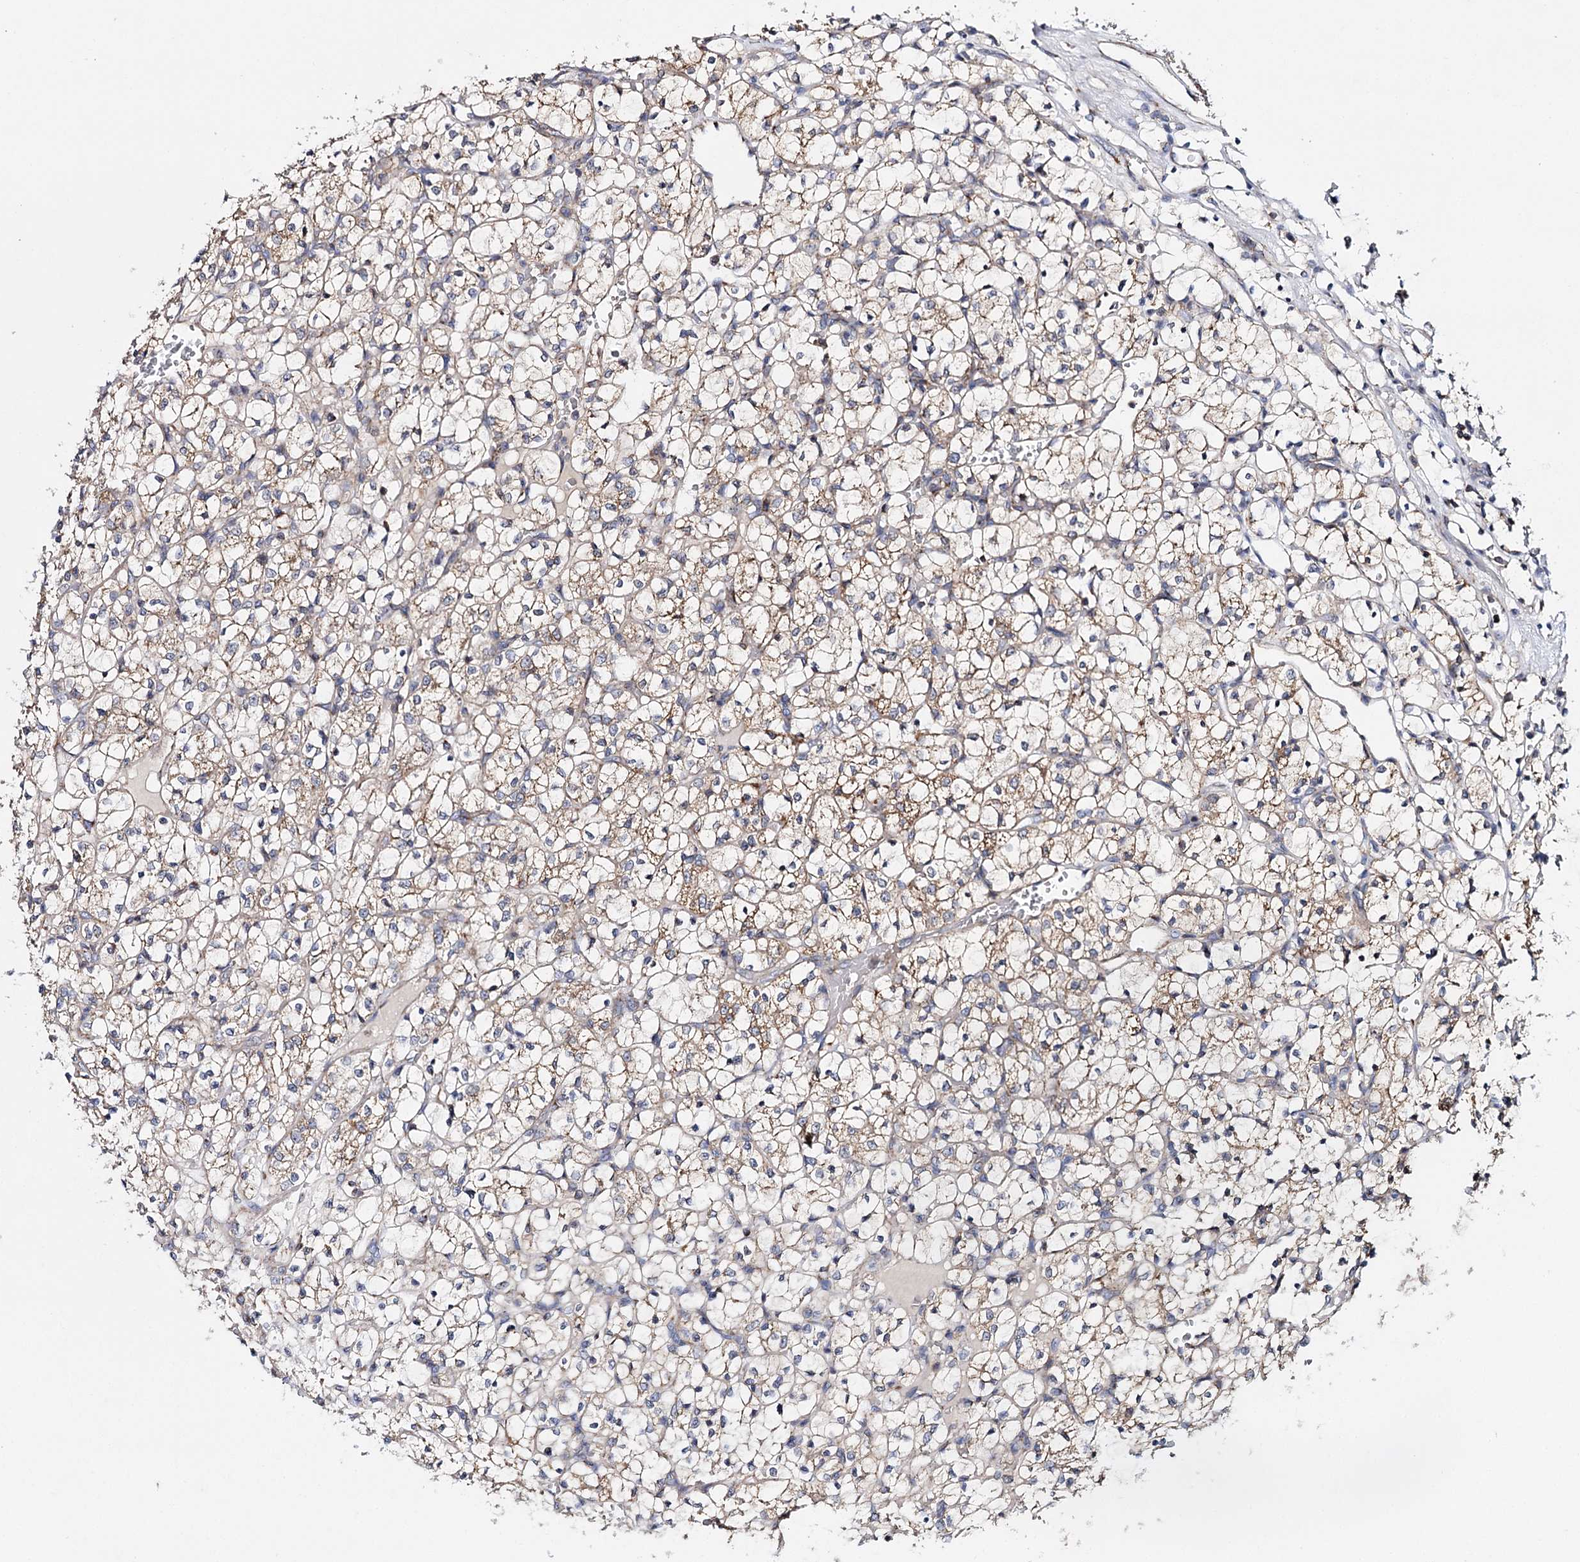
{"staining": {"intensity": "weak", "quantity": "25%-75%", "location": "cytoplasmic/membranous"}, "tissue": "renal cancer", "cell_type": "Tumor cells", "image_type": "cancer", "snomed": [{"axis": "morphology", "description": "Adenocarcinoma, NOS"}, {"axis": "topography", "description": "Kidney"}], "caption": "Renal cancer (adenocarcinoma) stained with immunohistochemistry reveals weak cytoplasmic/membranous expression in about 25%-75% of tumor cells.", "gene": "CFAP46", "patient": {"sex": "female", "age": 69}}